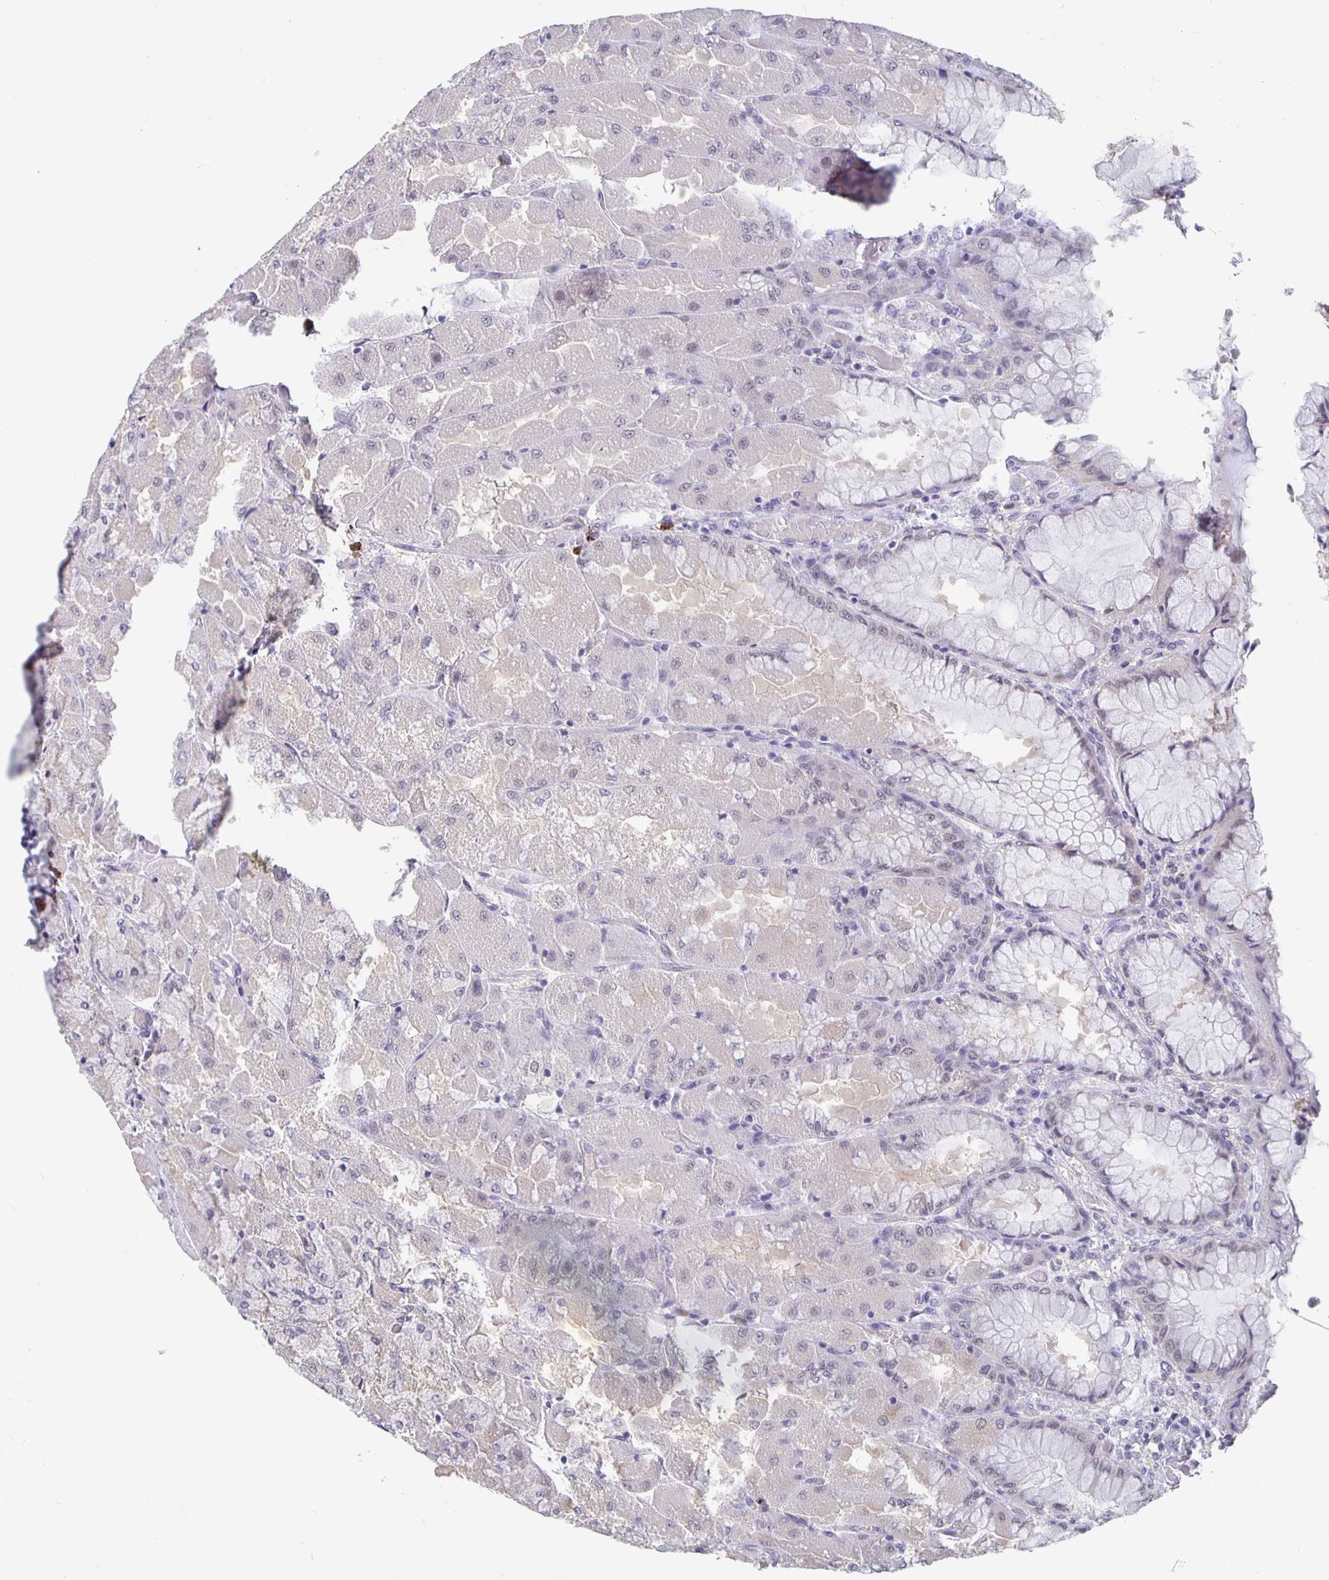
{"staining": {"intensity": "weak", "quantity": "<25%", "location": "cytoplasmic/membranous"}, "tissue": "stomach", "cell_type": "Glandular cells", "image_type": "normal", "snomed": [{"axis": "morphology", "description": "Normal tissue, NOS"}, {"axis": "topography", "description": "Stomach"}], "caption": "Immunohistochemical staining of normal stomach shows no significant staining in glandular cells.", "gene": "ZNF691", "patient": {"sex": "female", "age": 61}}